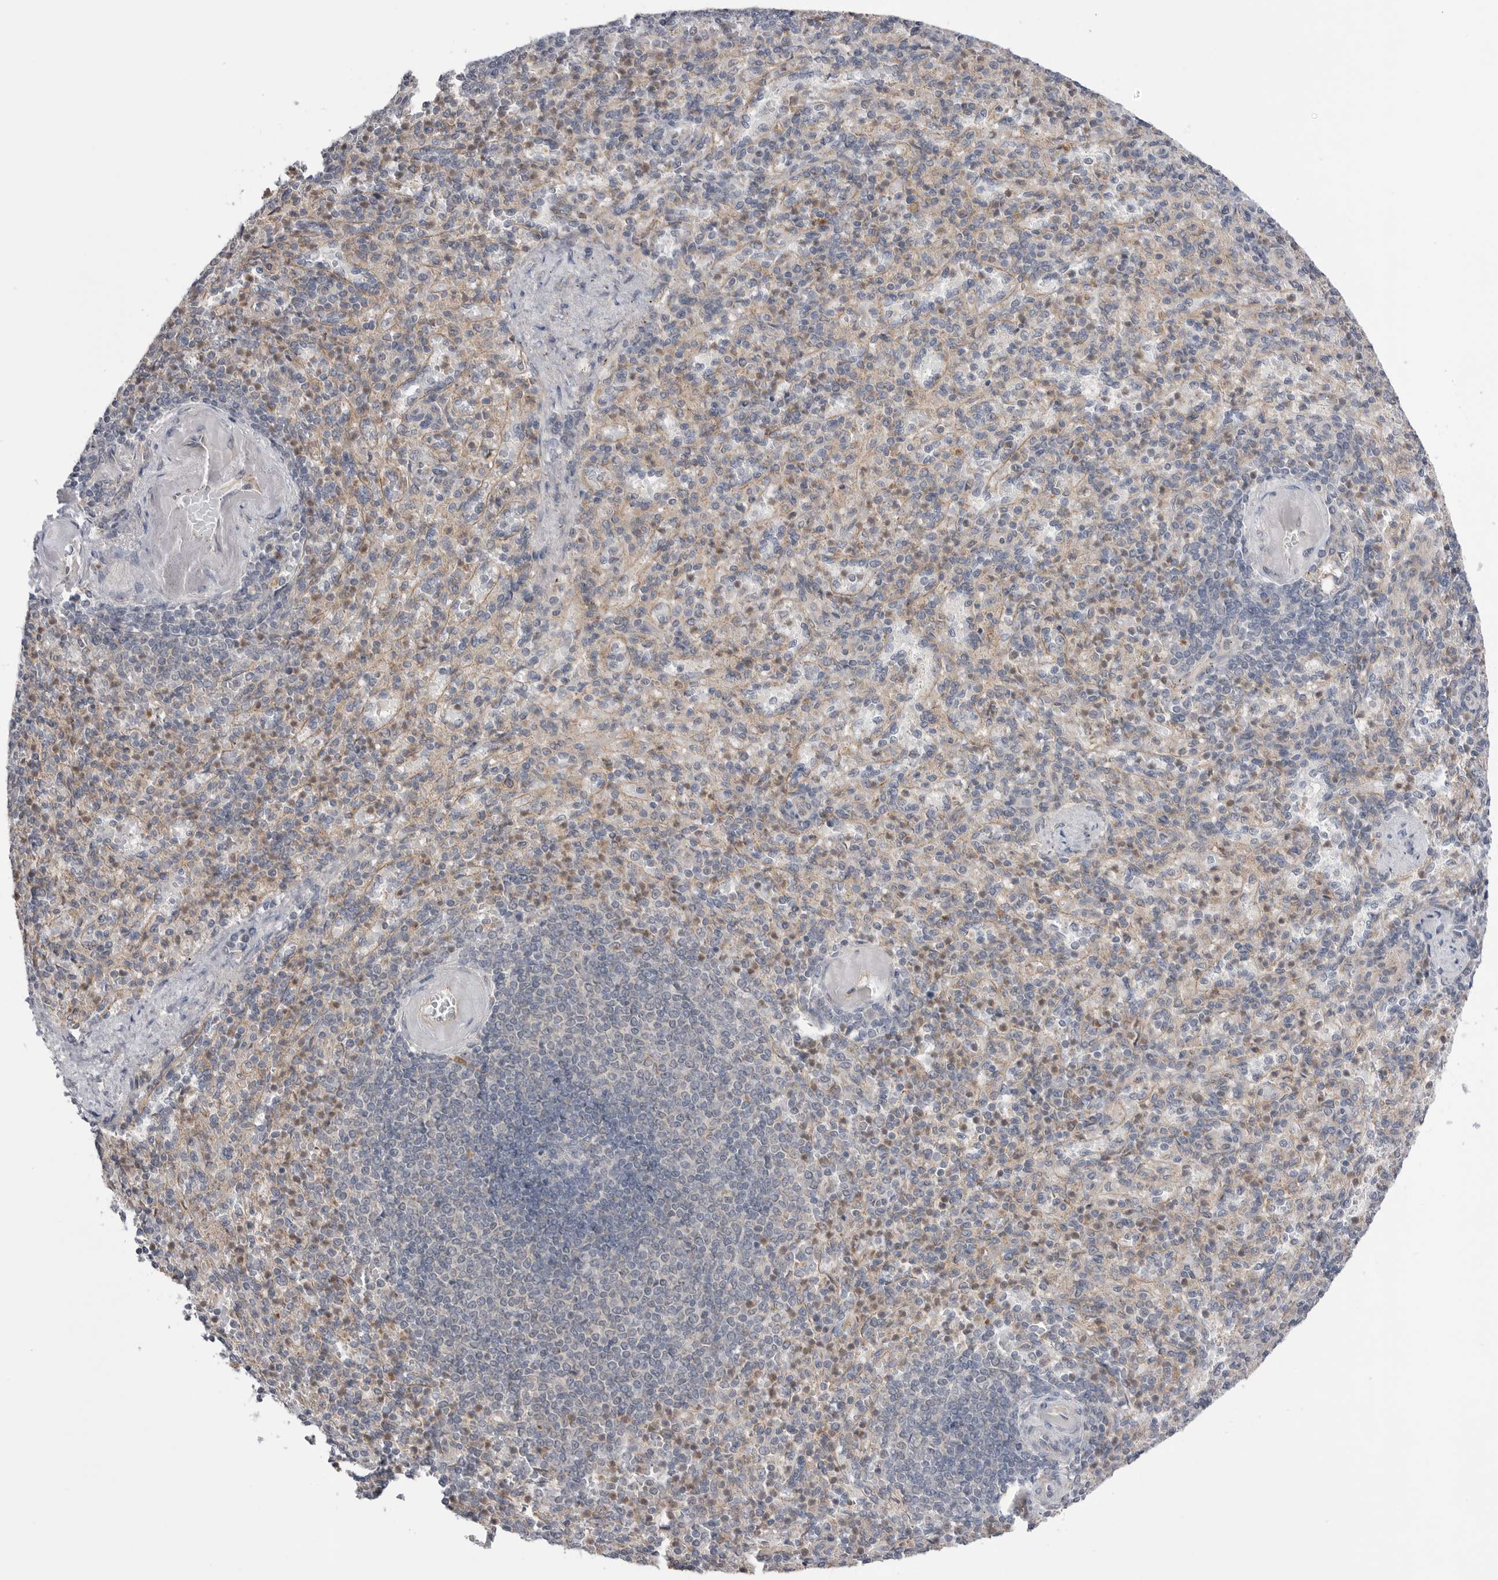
{"staining": {"intensity": "weak", "quantity": "<25%", "location": "cytoplasmic/membranous"}, "tissue": "spleen", "cell_type": "Cells in red pulp", "image_type": "normal", "snomed": [{"axis": "morphology", "description": "Normal tissue, NOS"}, {"axis": "topography", "description": "Spleen"}], "caption": "Immunohistochemistry (IHC) of benign human spleen exhibits no positivity in cells in red pulp.", "gene": "NTAQ1", "patient": {"sex": "female", "age": 74}}